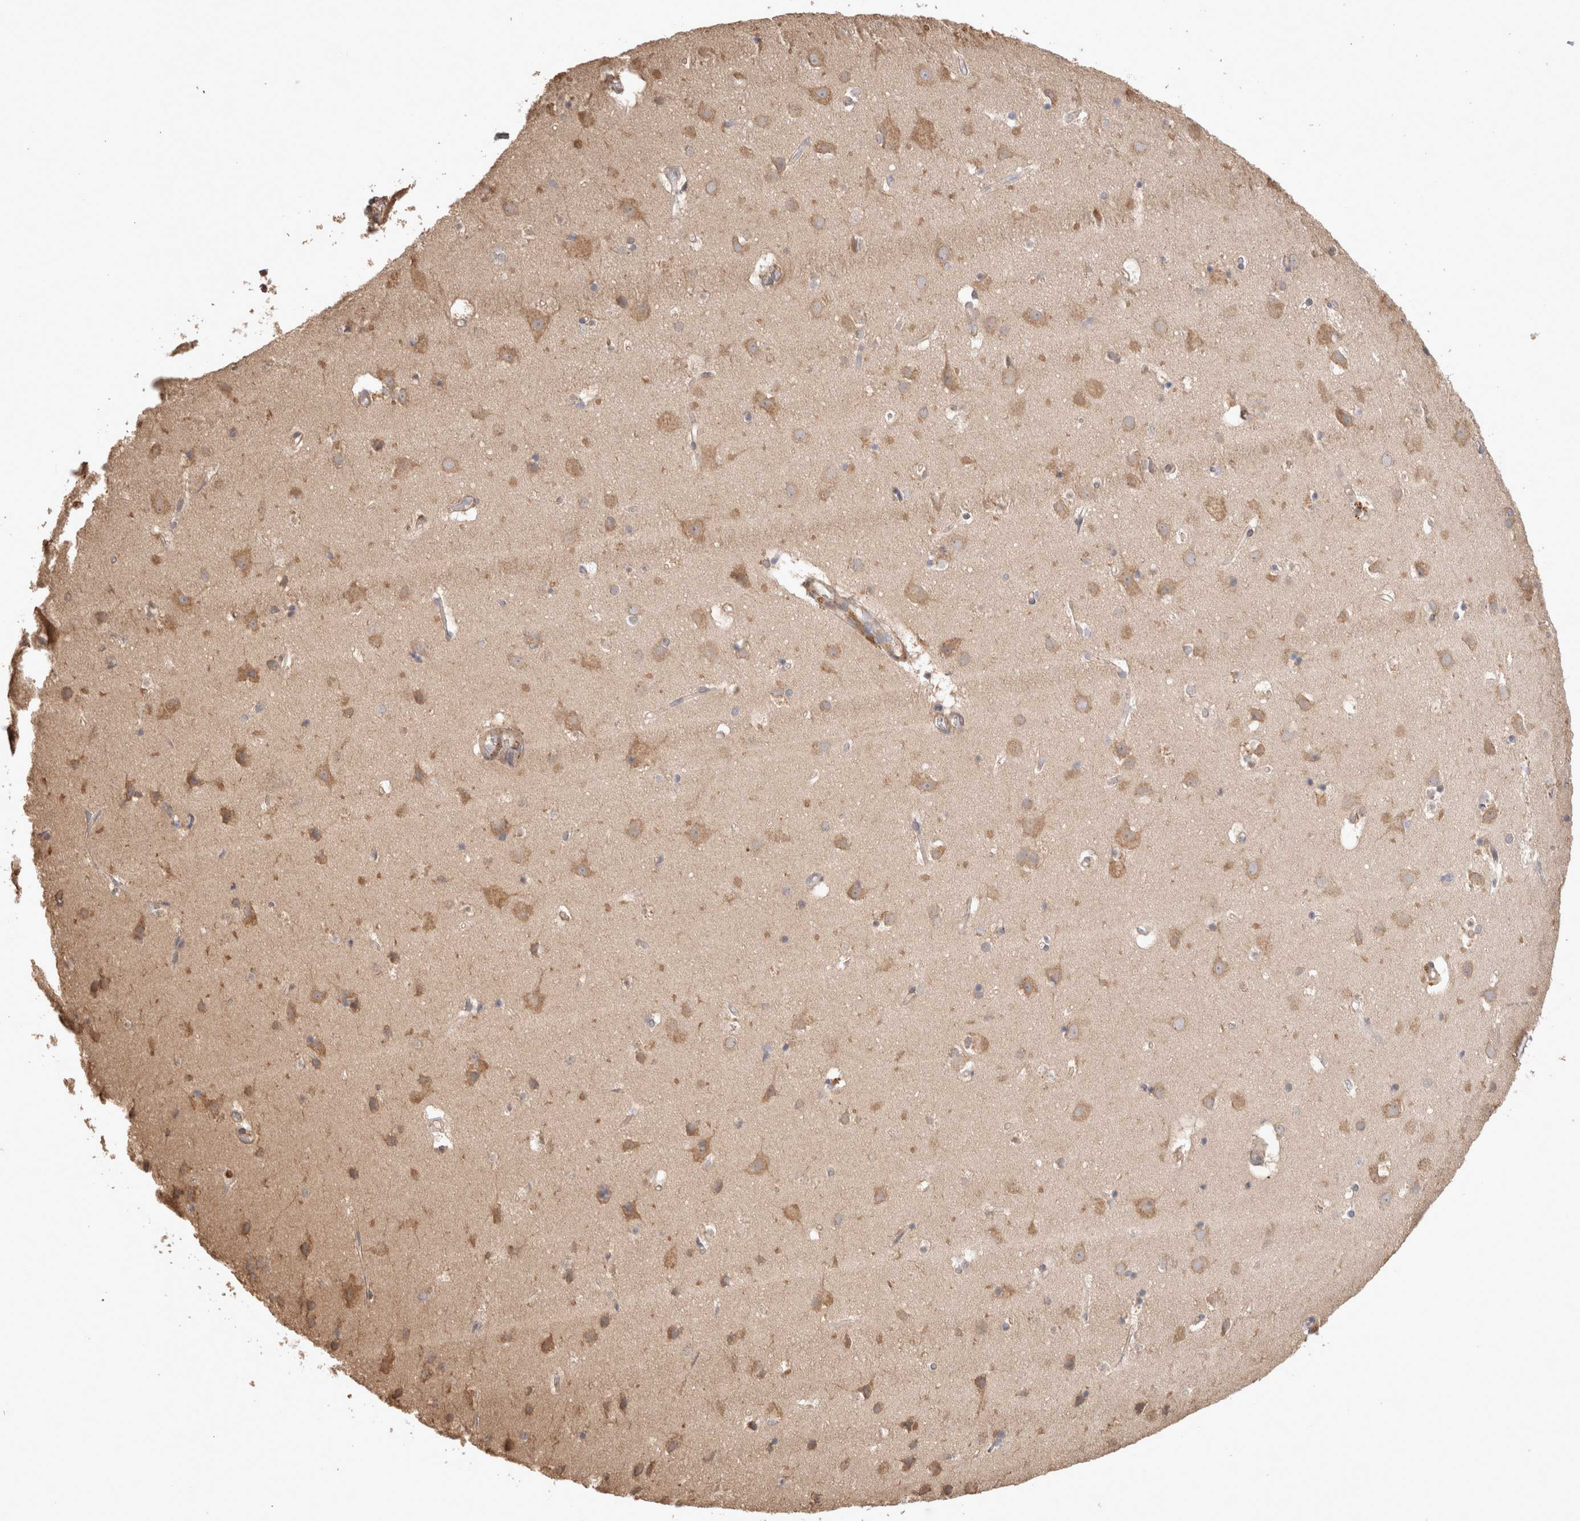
{"staining": {"intensity": "weak", "quantity": ">75%", "location": "cytoplasmic/membranous"}, "tissue": "cerebral cortex", "cell_type": "Endothelial cells", "image_type": "normal", "snomed": [{"axis": "morphology", "description": "Normal tissue, NOS"}, {"axis": "topography", "description": "Cerebral cortex"}], "caption": "Immunohistochemistry image of normal cerebral cortex: human cerebral cortex stained using IHC displays low levels of weak protein expression localized specifically in the cytoplasmic/membranous of endothelial cells, appearing as a cytoplasmic/membranous brown color.", "gene": "HROB", "patient": {"sex": "male", "age": 54}}